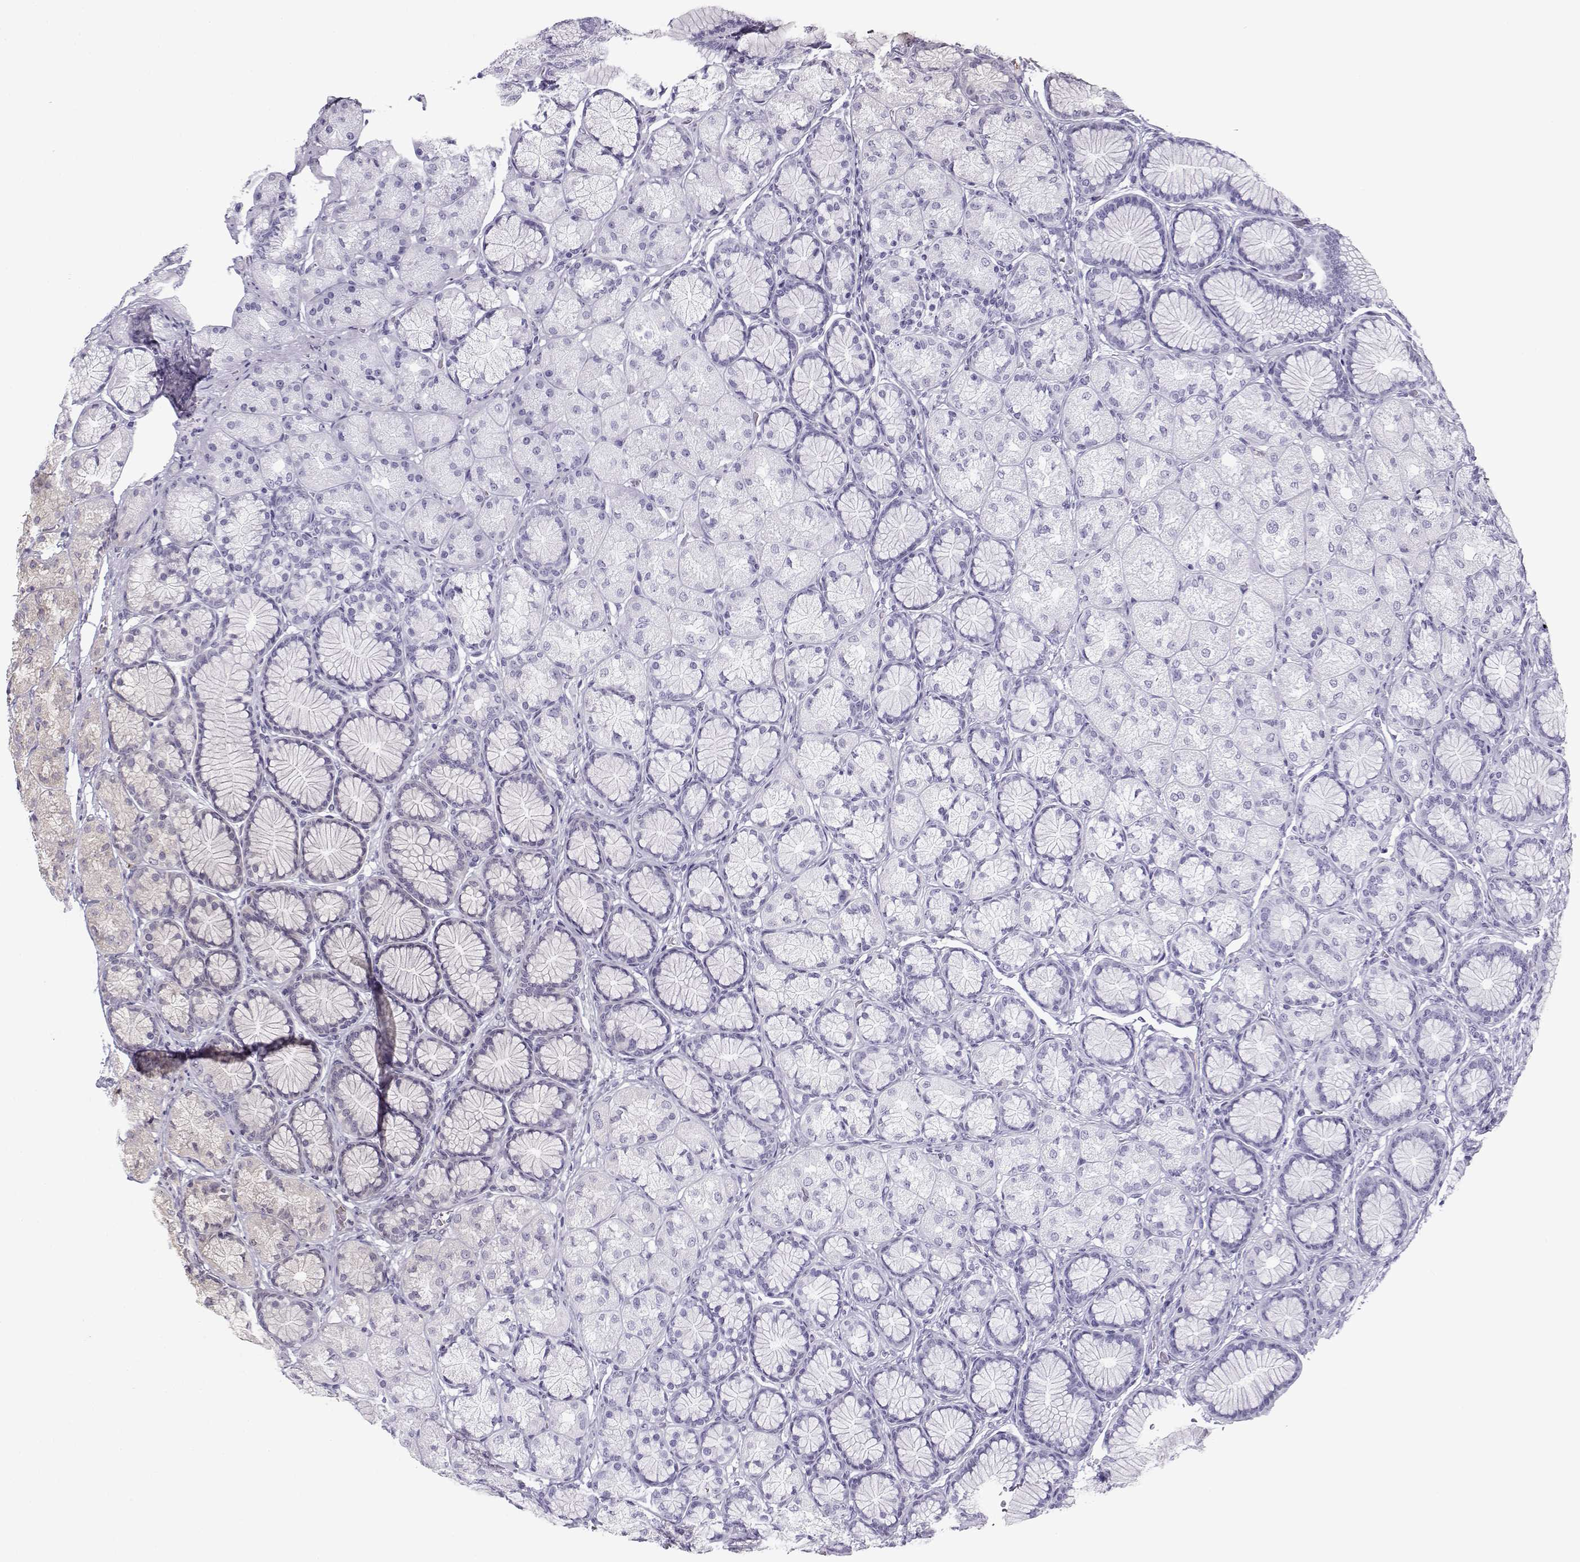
{"staining": {"intensity": "negative", "quantity": "none", "location": "none"}, "tissue": "stomach", "cell_type": "Glandular cells", "image_type": "normal", "snomed": [{"axis": "morphology", "description": "Normal tissue, NOS"}, {"axis": "morphology", "description": "Adenocarcinoma, NOS"}, {"axis": "morphology", "description": "Adenocarcinoma, High grade"}, {"axis": "topography", "description": "Stomach, upper"}, {"axis": "topography", "description": "Stomach"}], "caption": "Immunohistochemical staining of normal human stomach displays no significant positivity in glandular cells. (Stains: DAB (3,3'-diaminobenzidine) immunohistochemistry (IHC) with hematoxylin counter stain, Microscopy: brightfield microscopy at high magnification).", "gene": "KLF17", "patient": {"sex": "female", "age": 65}}